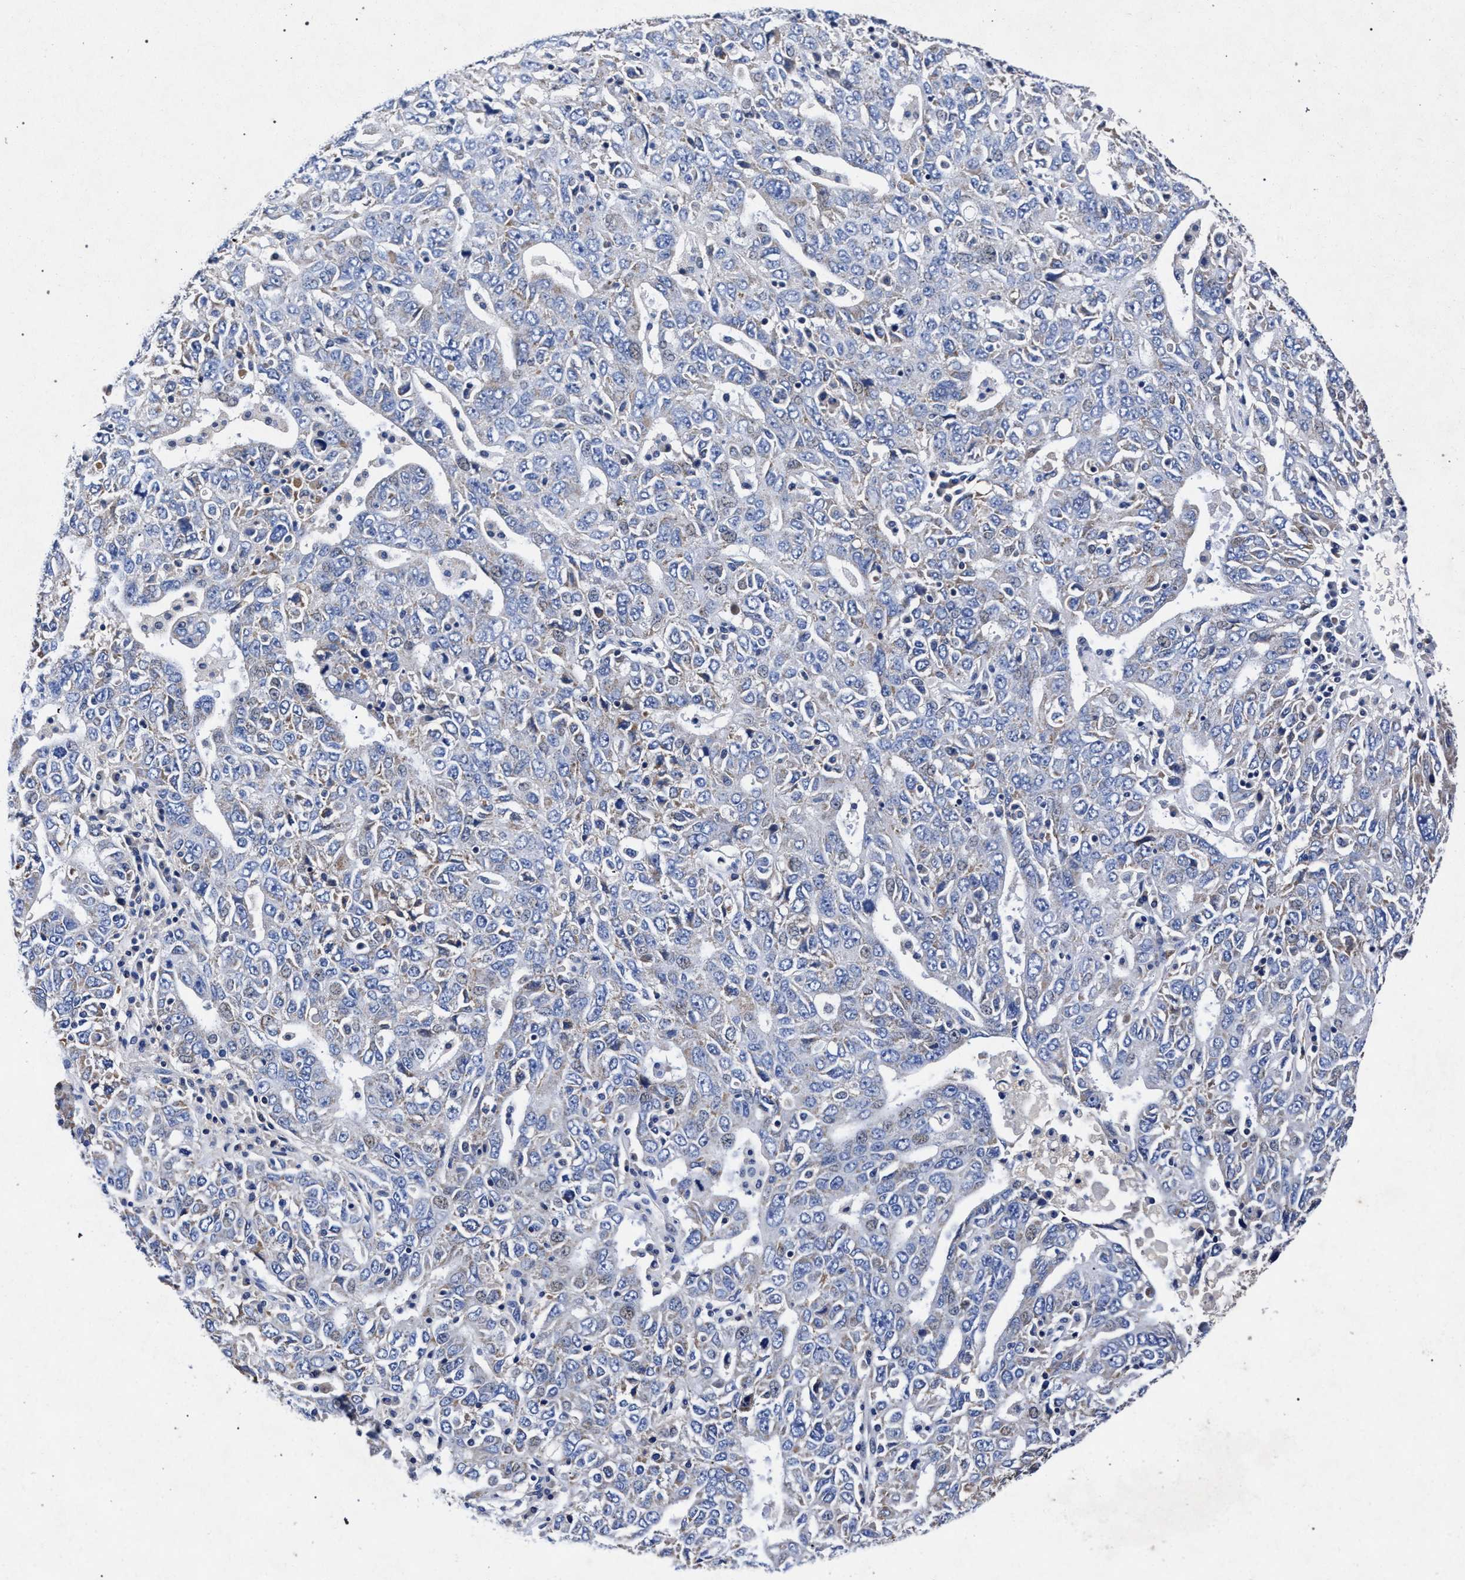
{"staining": {"intensity": "negative", "quantity": "none", "location": "none"}, "tissue": "ovarian cancer", "cell_type": "Tumor cells", "image_type": "cancer", "snomed": [{"axis": "morphology", "description": "Carcinoma, endometroid"}, {"axis": "topography", "description": "Ovary"}], "caption": "Immunohistochemistry of human ovarian endometroid carcinoma demonstrates no positivity in tumor cells. (DAB (3,3'-diaminobenzidine) immunohistochemistry (IHC) visualized using brightfield microscopy, high magnification).", "gene": "HSD17B14", "patient": {"sex": "female", "age": 62}}